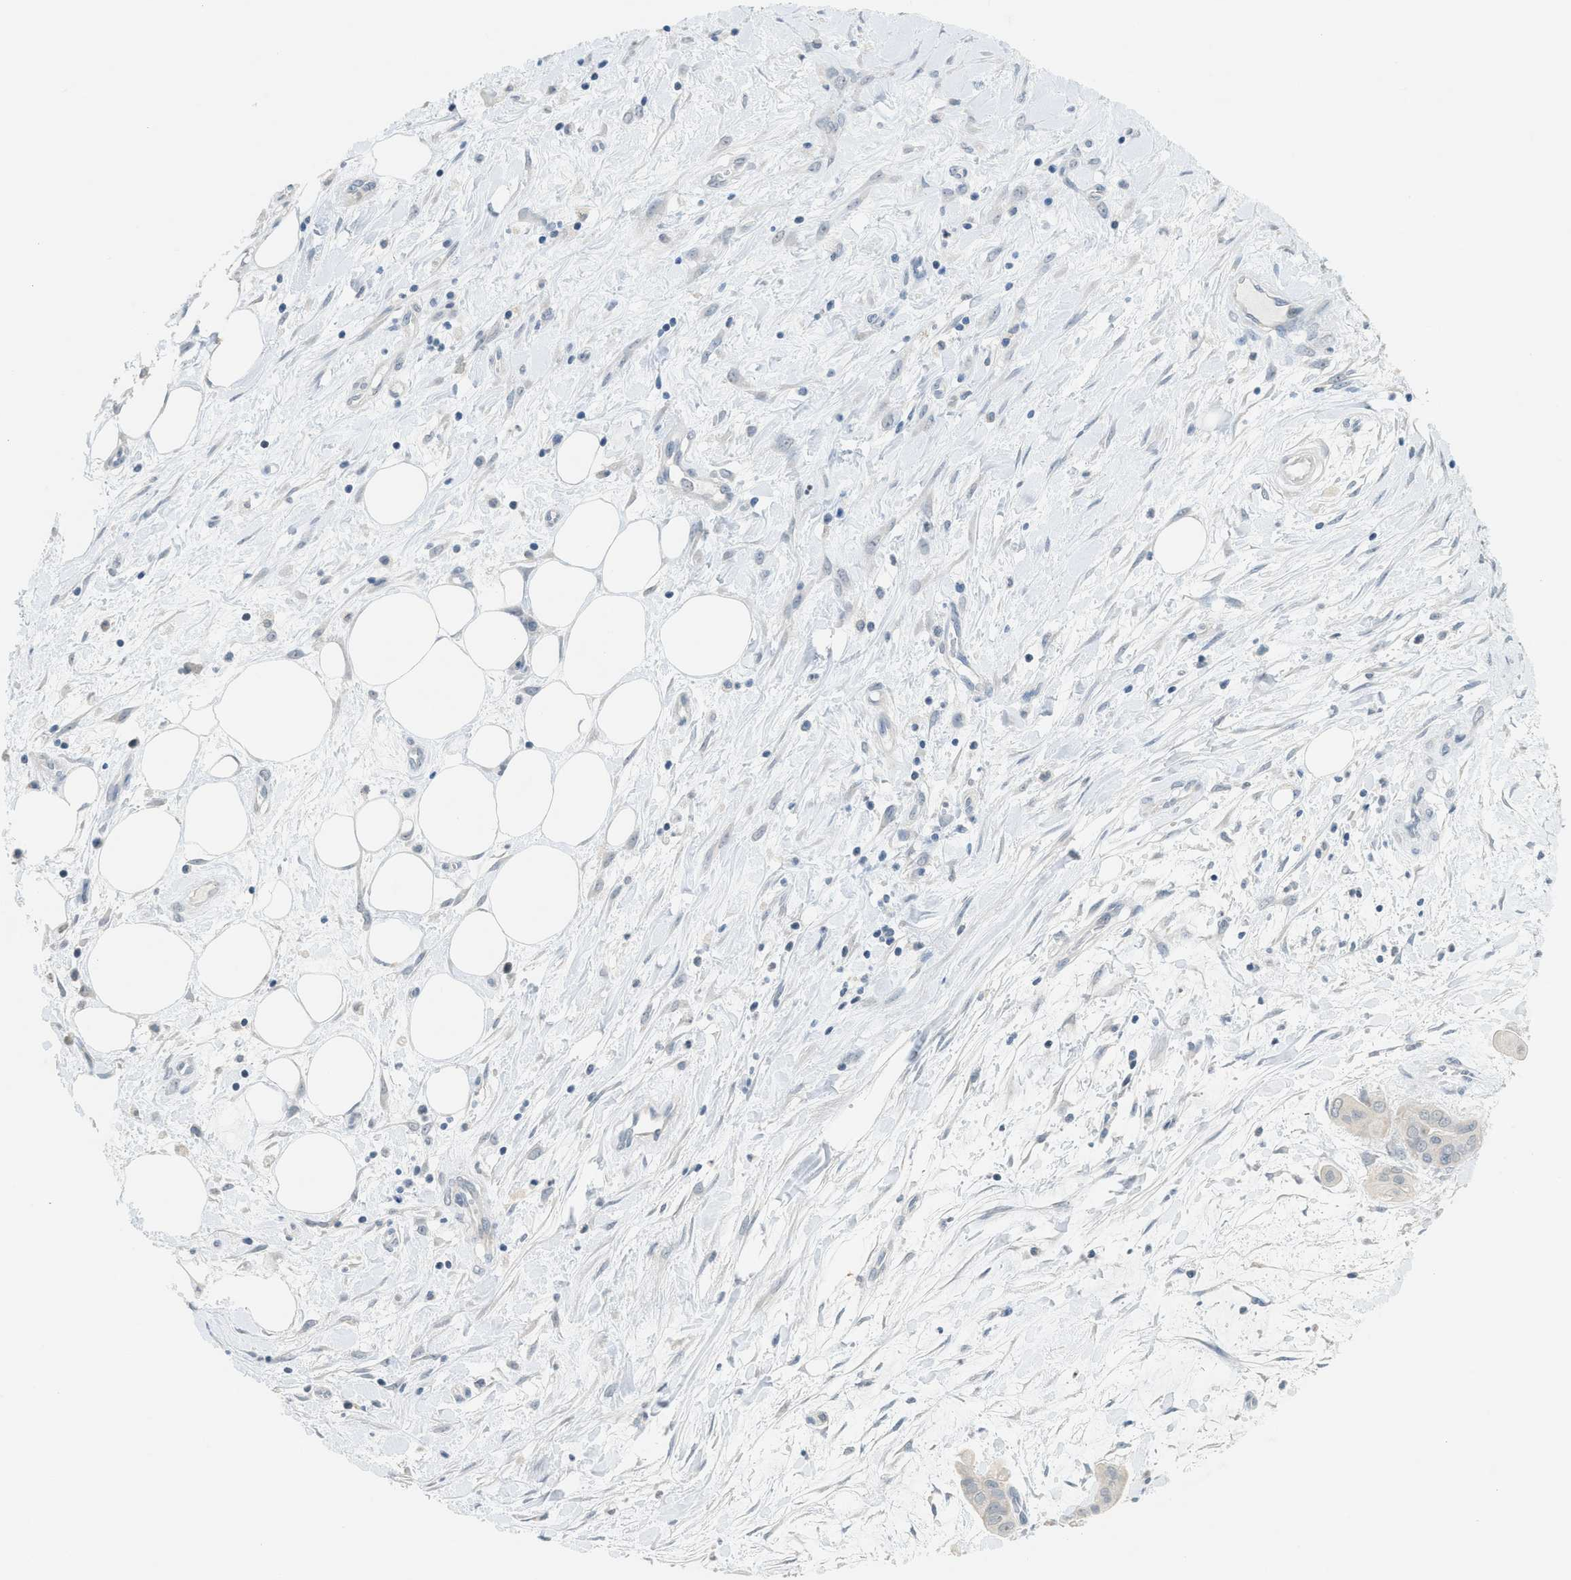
{"staining": {"intensity": "negative", "quantity": "none", "location": "none"}, "tissue": "pancreatic cancer", "cell_type": "Tumor cells", "image_type": "cancer", "snomed": [{"axis": "morphology", "description": "Adenocarcinoma, NOS"}, {"axis": "topography", "description": "Pancreas"}], "caption": "The image demonstrates no significant positivity in tumor cells of pancreatic cancer (adenocarcinoma). (Brightfield microscopy of DAB immunohistochemistry (IHC) at high magnification).", "gene": "TXNDC2", "patient": {"sex": "female", "age": 75}}